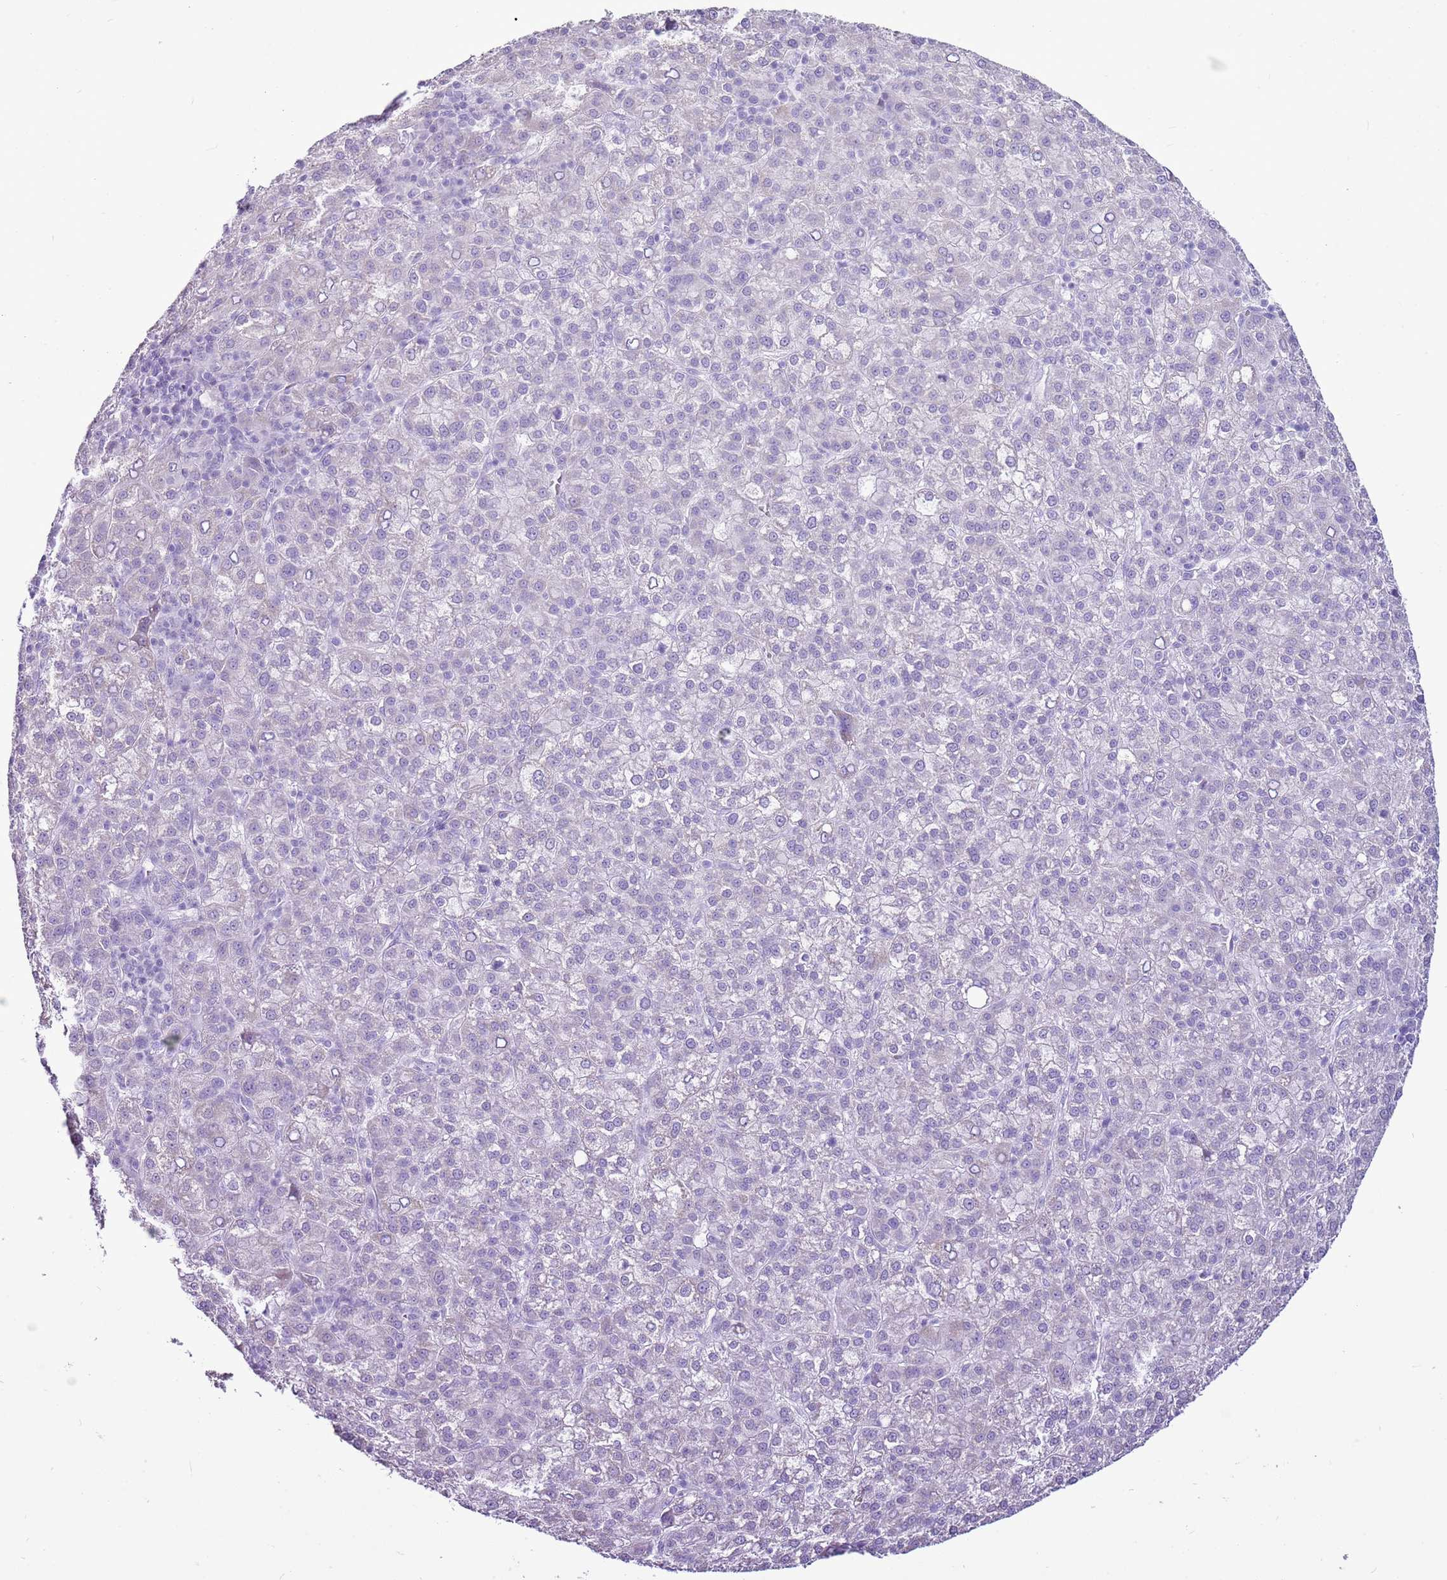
{"staining": {"intensity": "negative", "quantity": "none", "location": "none"}, "tissue": "liver cancer", "cell_type": "Tumor cells", "image_type": "cancer", "snomed": [{"axis": "morphology", "description": "Carcinoma, Hepatocellular, NOS"}, {"axis": "topography", "description": "Liver"}], "caption": "Photomicrograph shows no protein expression in tumor cells of liver hepatocellular carcinoma tissue.", "gene": "CNFN", "patient": {"sex": "female", "age": 58}}